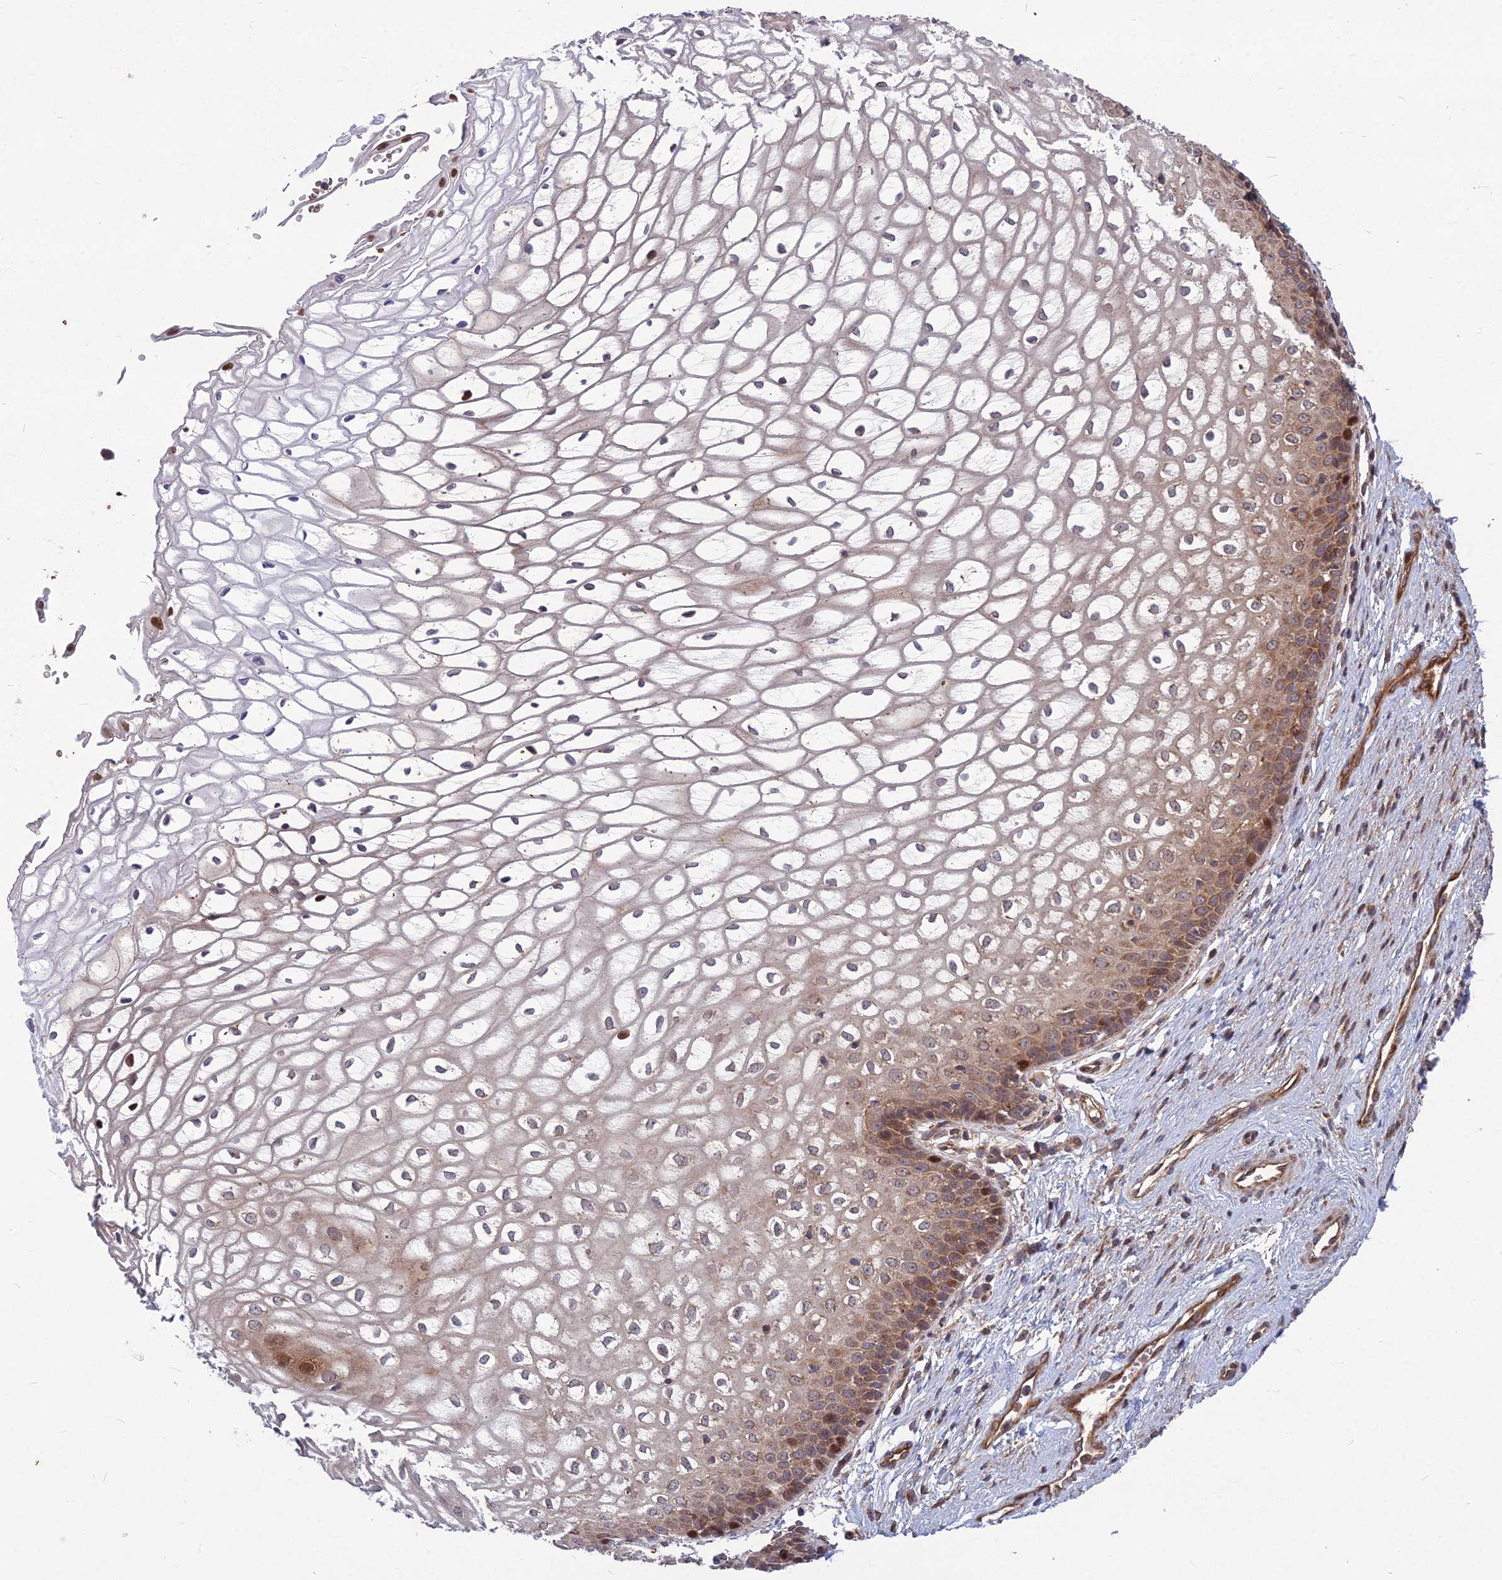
{"staining": {"intensity": "moderate", "quantity": "25%-75%", "location": "cytoplasmic/membranous"}, "tissue": "vagina", "cell_type": "Squamous epithelial cells", "image_type": "normal", "snomed": [{"axis": "morphology", "description": "Normal tissue, NOS"}, {"axis": "topography", "description": "Vagina"}], "caption": "Vagina stained with immunohistochemistry (IHC) demonstrates moderate cytoplasmic/membranous staining in approximately 25%-75% of squamous epithelial cells.", "gene": "MFSD8", "patient": {"sex": "female", "age": 34}}